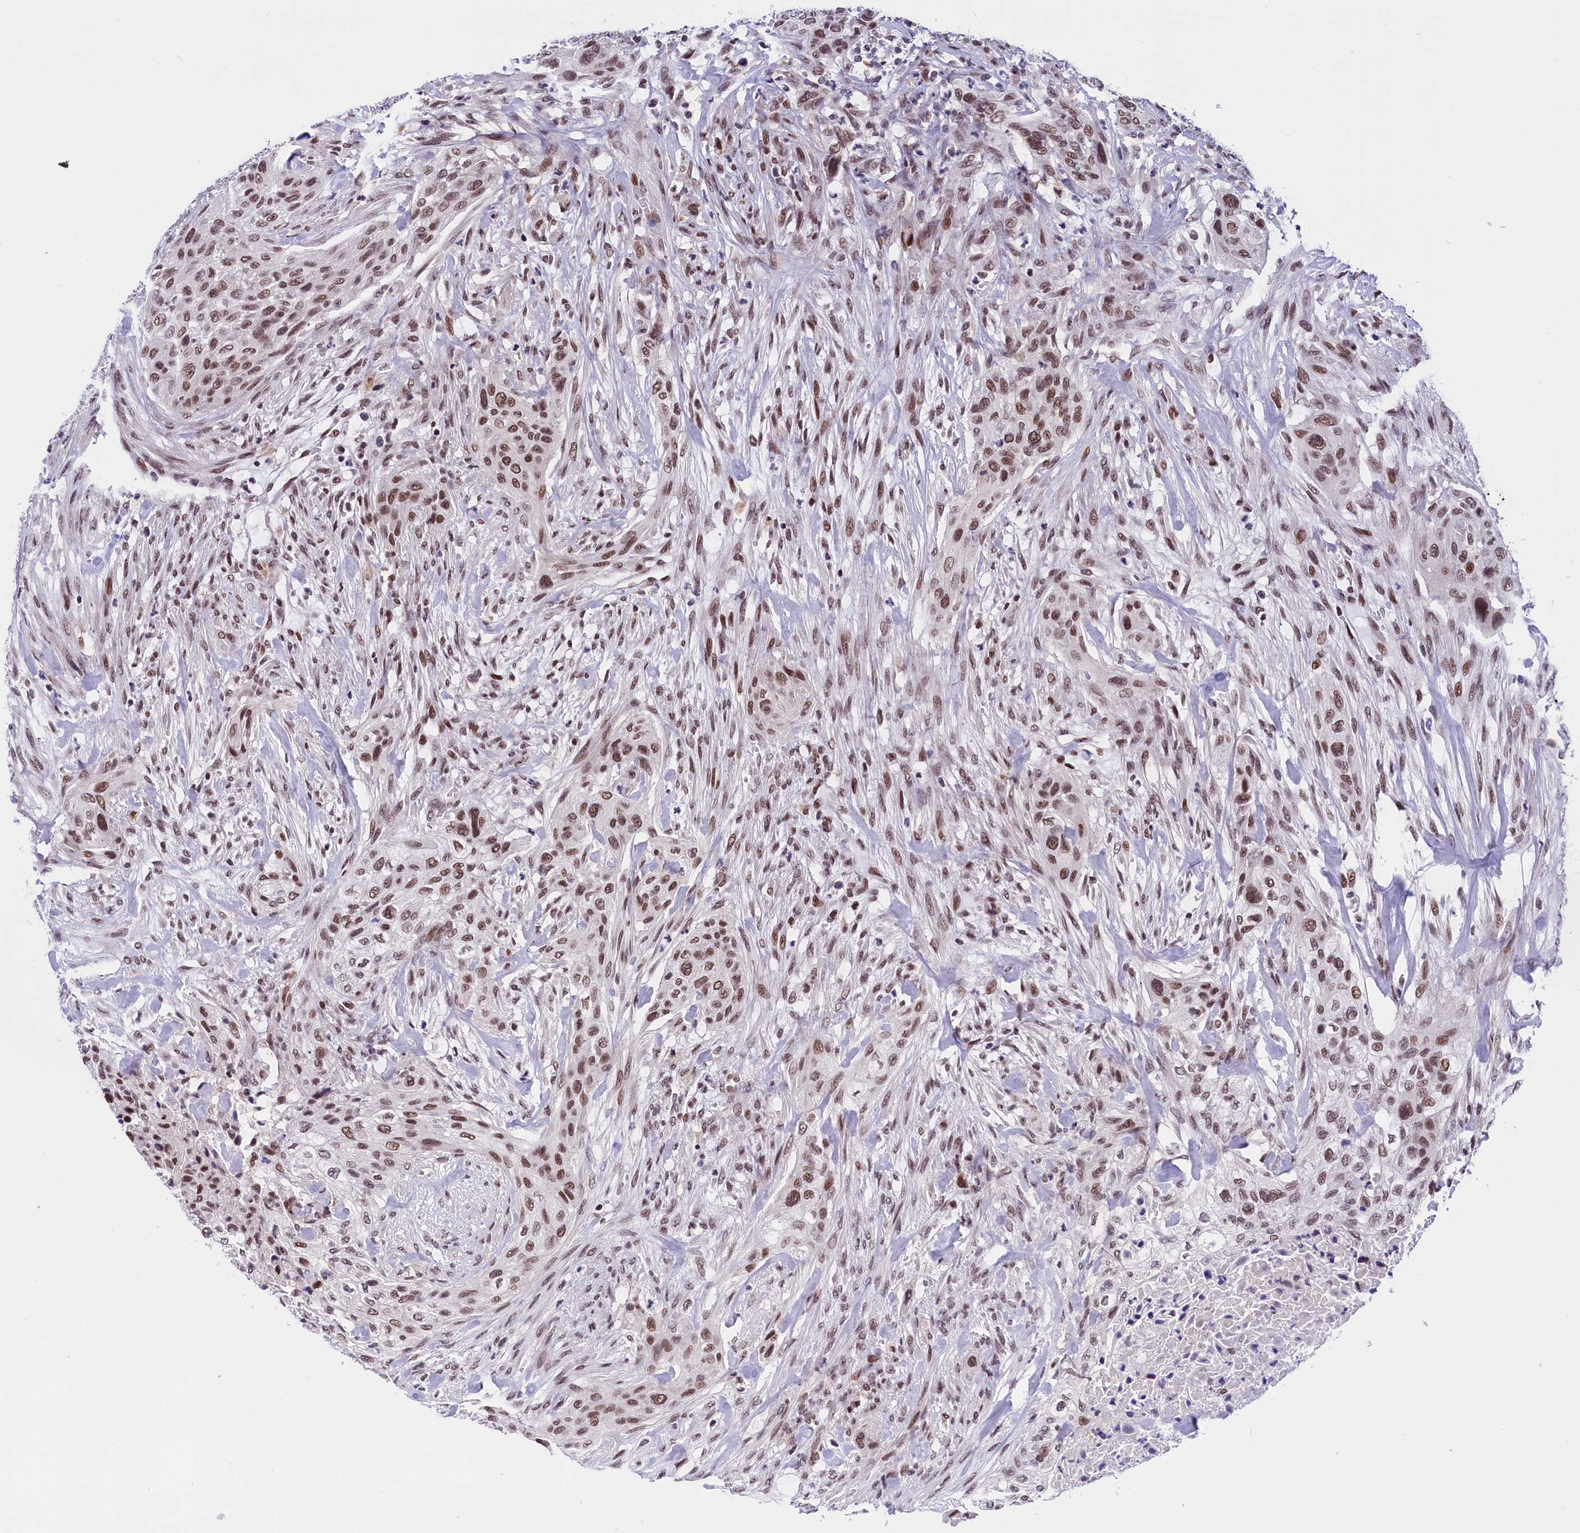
{"staining": {"intensity": "moderate", "quantity": ">75%", "location": "nuclear"}, "tissue": "urothelial cancer", "cell_type": "Tumor cells", "image_type": "cancer", "snomed": [{"axis": "morphology", "description": "Urothelial carcinoma, High grade"}, {"axis": "topography", "description": "Urinary bladder"}], "caption": "High-magnification brightfield microscopy of urothelial cancer stained with DAB (brown) and counterstained with hematoxylin (blue). tumor cells exhibit moderate nuclear positivity is identified in approximately>75% of cells.", "gene": "CDYL2", "patient": {"sex": "male", "age": 35}}